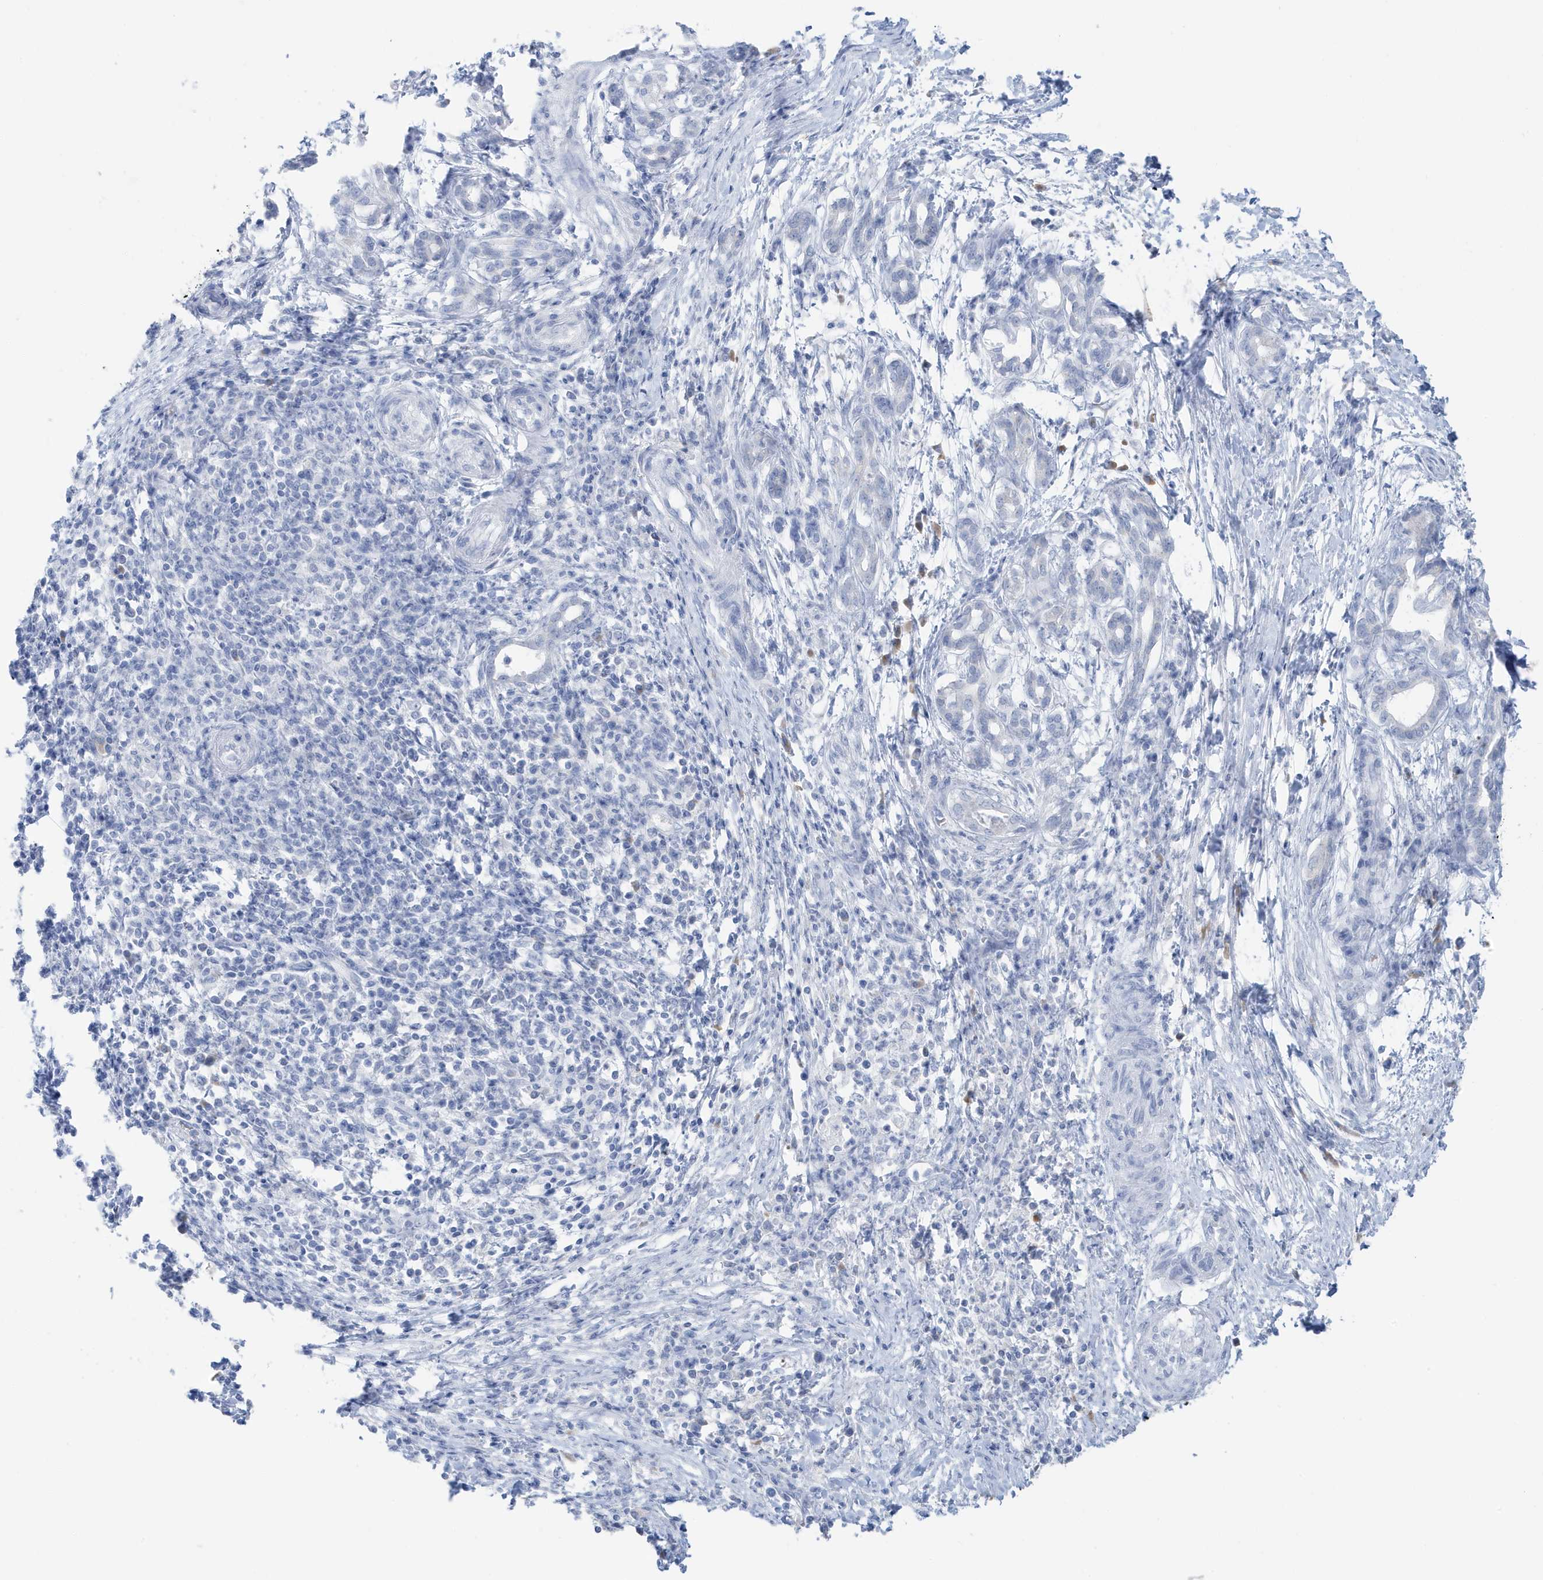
{"staining": {"intensity": "negative", "quantity": "none", "location": "none"}, "tissue": "pancreatic cancer", "cell_type": "Tumor cells", "image_type": "cancer", "snomed": [{"axis": "morphology", "description": "Adenocarcinoma, NOS"}, {"axis": "topography", "description": "Pancreas"}], "caption": "Protein analysis of adenocarcinoma (pancreatic) reveals no significant positivity in tumor cells.", "gene": "RER1", "patient": {"sex": "female", "age": 55}}